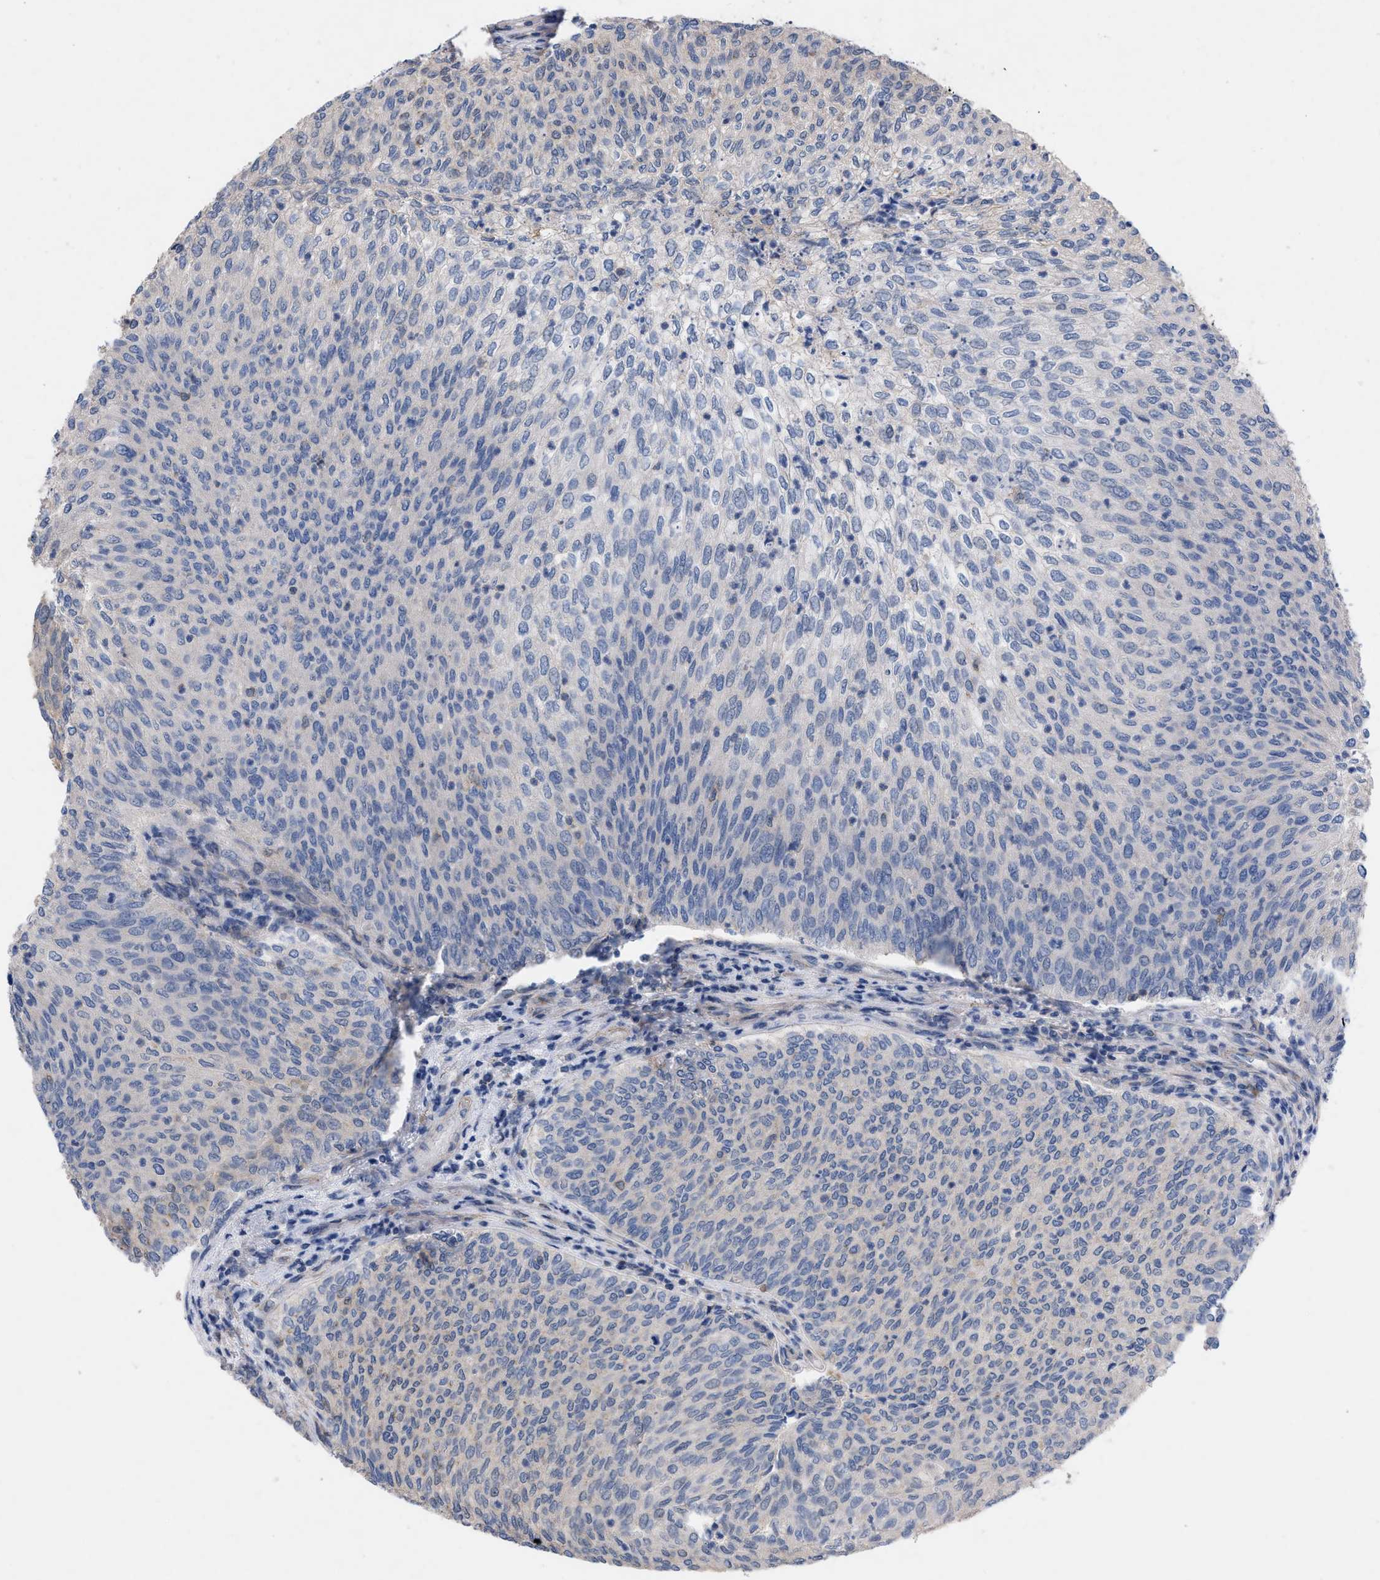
{"staining": {"intensity": "negative", "quantity": "none", "location": "none"}, "tissue": "urothelial cancer", "cell_type": "Tumor cells", "image_type": "cancer", "snomed": [{"axis": "morphology", "description": "Urothelial carcinoma, Low grade"}, {"axis": "topography", "description": "Urinary bladder"}], "caption": "Immunohistochemical staining of human urothelial cancer exhibits no significant positivity in tumor cells.", "gene": "TMEM131", "patient": {"sex": "female", "age": 79}}